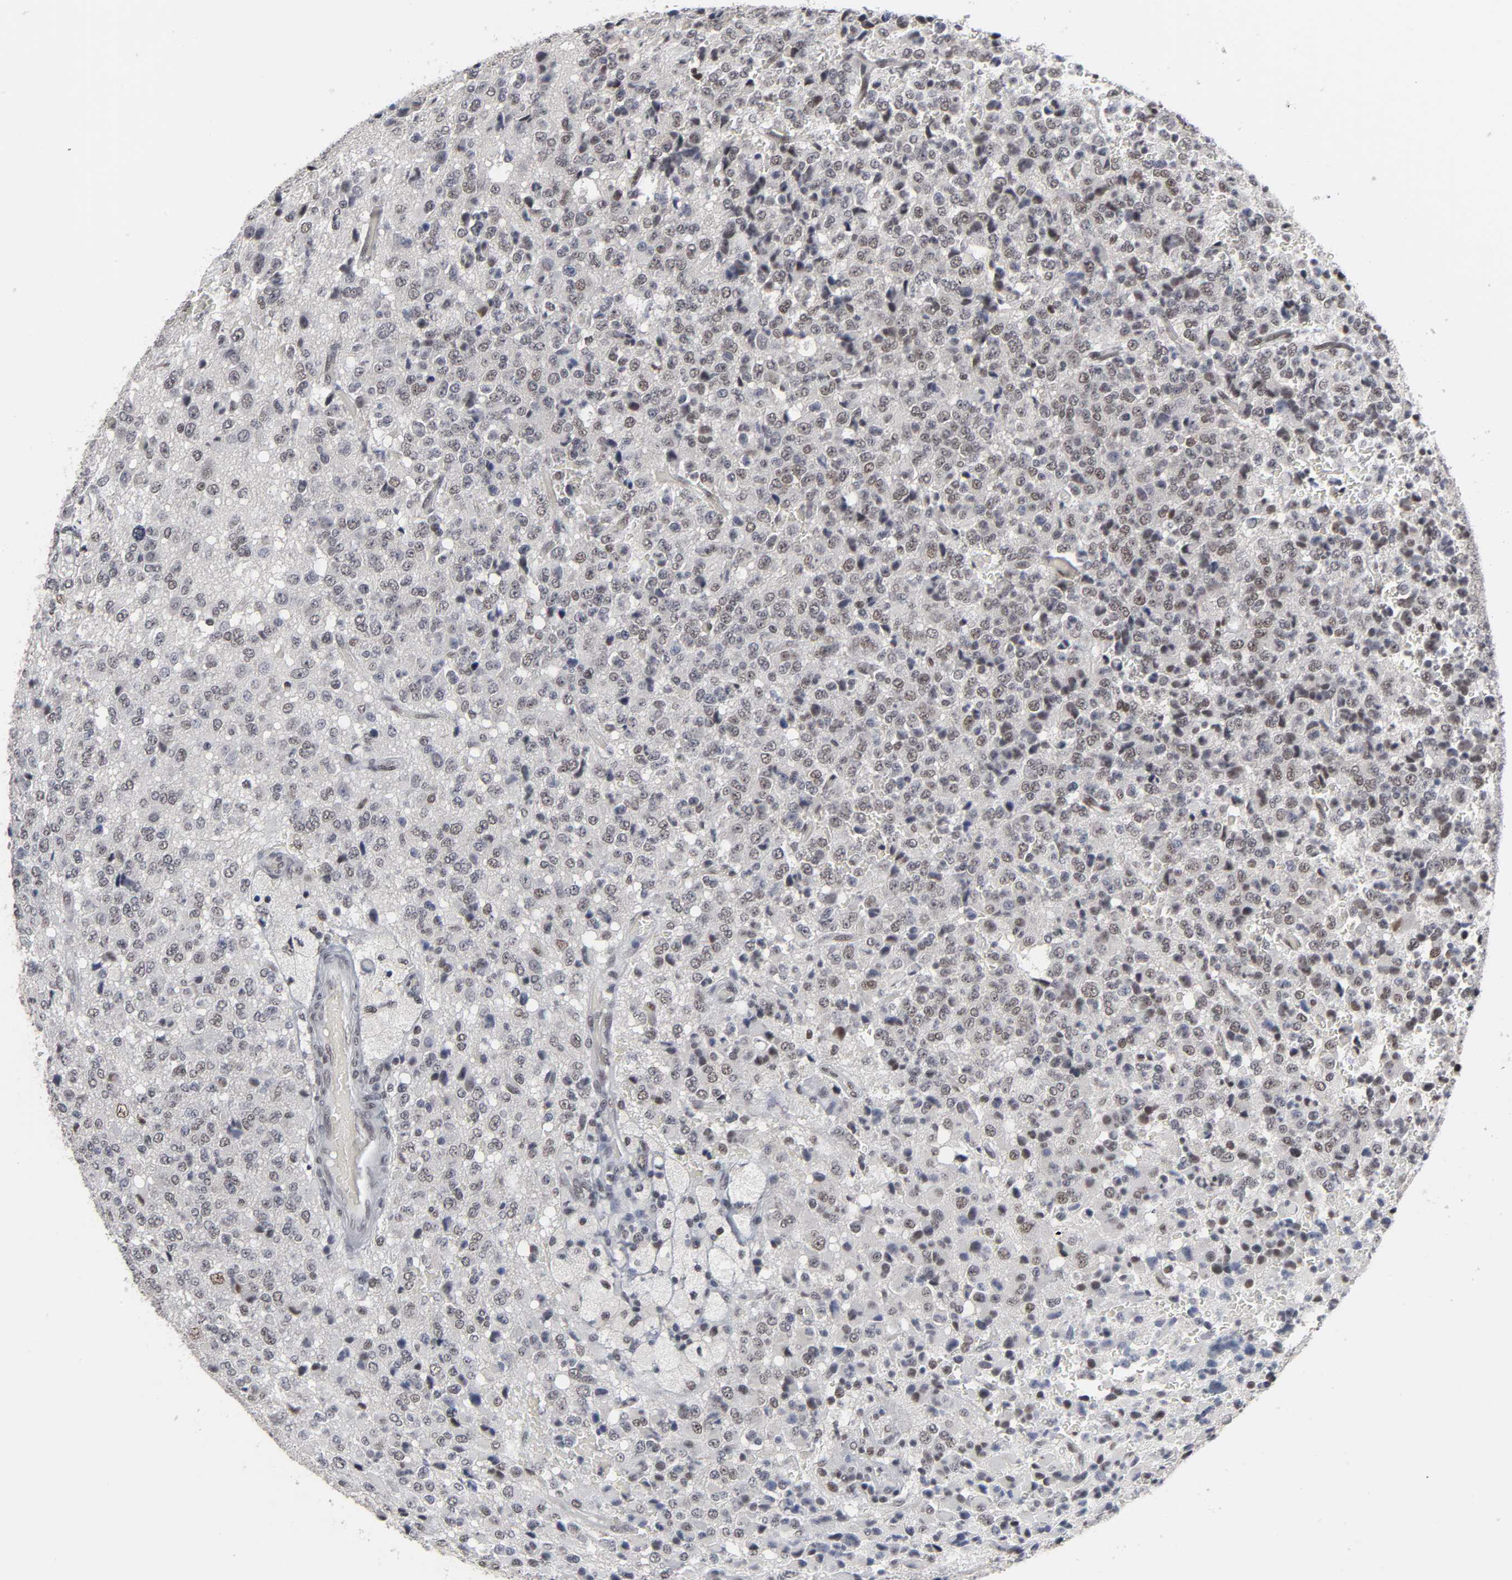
{"staining": {"intensity": "weak", "quantity": "<25%", "location": "nuclear"}, "tissue": "glioma", "cell_type": "Tumor cells", "image_type": "cancer", "snomed": [{"axis": "morphology", "description": "Glioma, malignant, High grade"}, {"axis": "topography", "description": "pancreas cauda"}], "caption": "The photomicrograph displays no significant positivity in tumor cells of malignant high-grade glioma. (DAB (3,3'-diaminobenzidine) IHC visualized using brightfield microscopy, high magnification).", "gene": "TRIM33", "patient": {"sex": "male", "age": 60}}